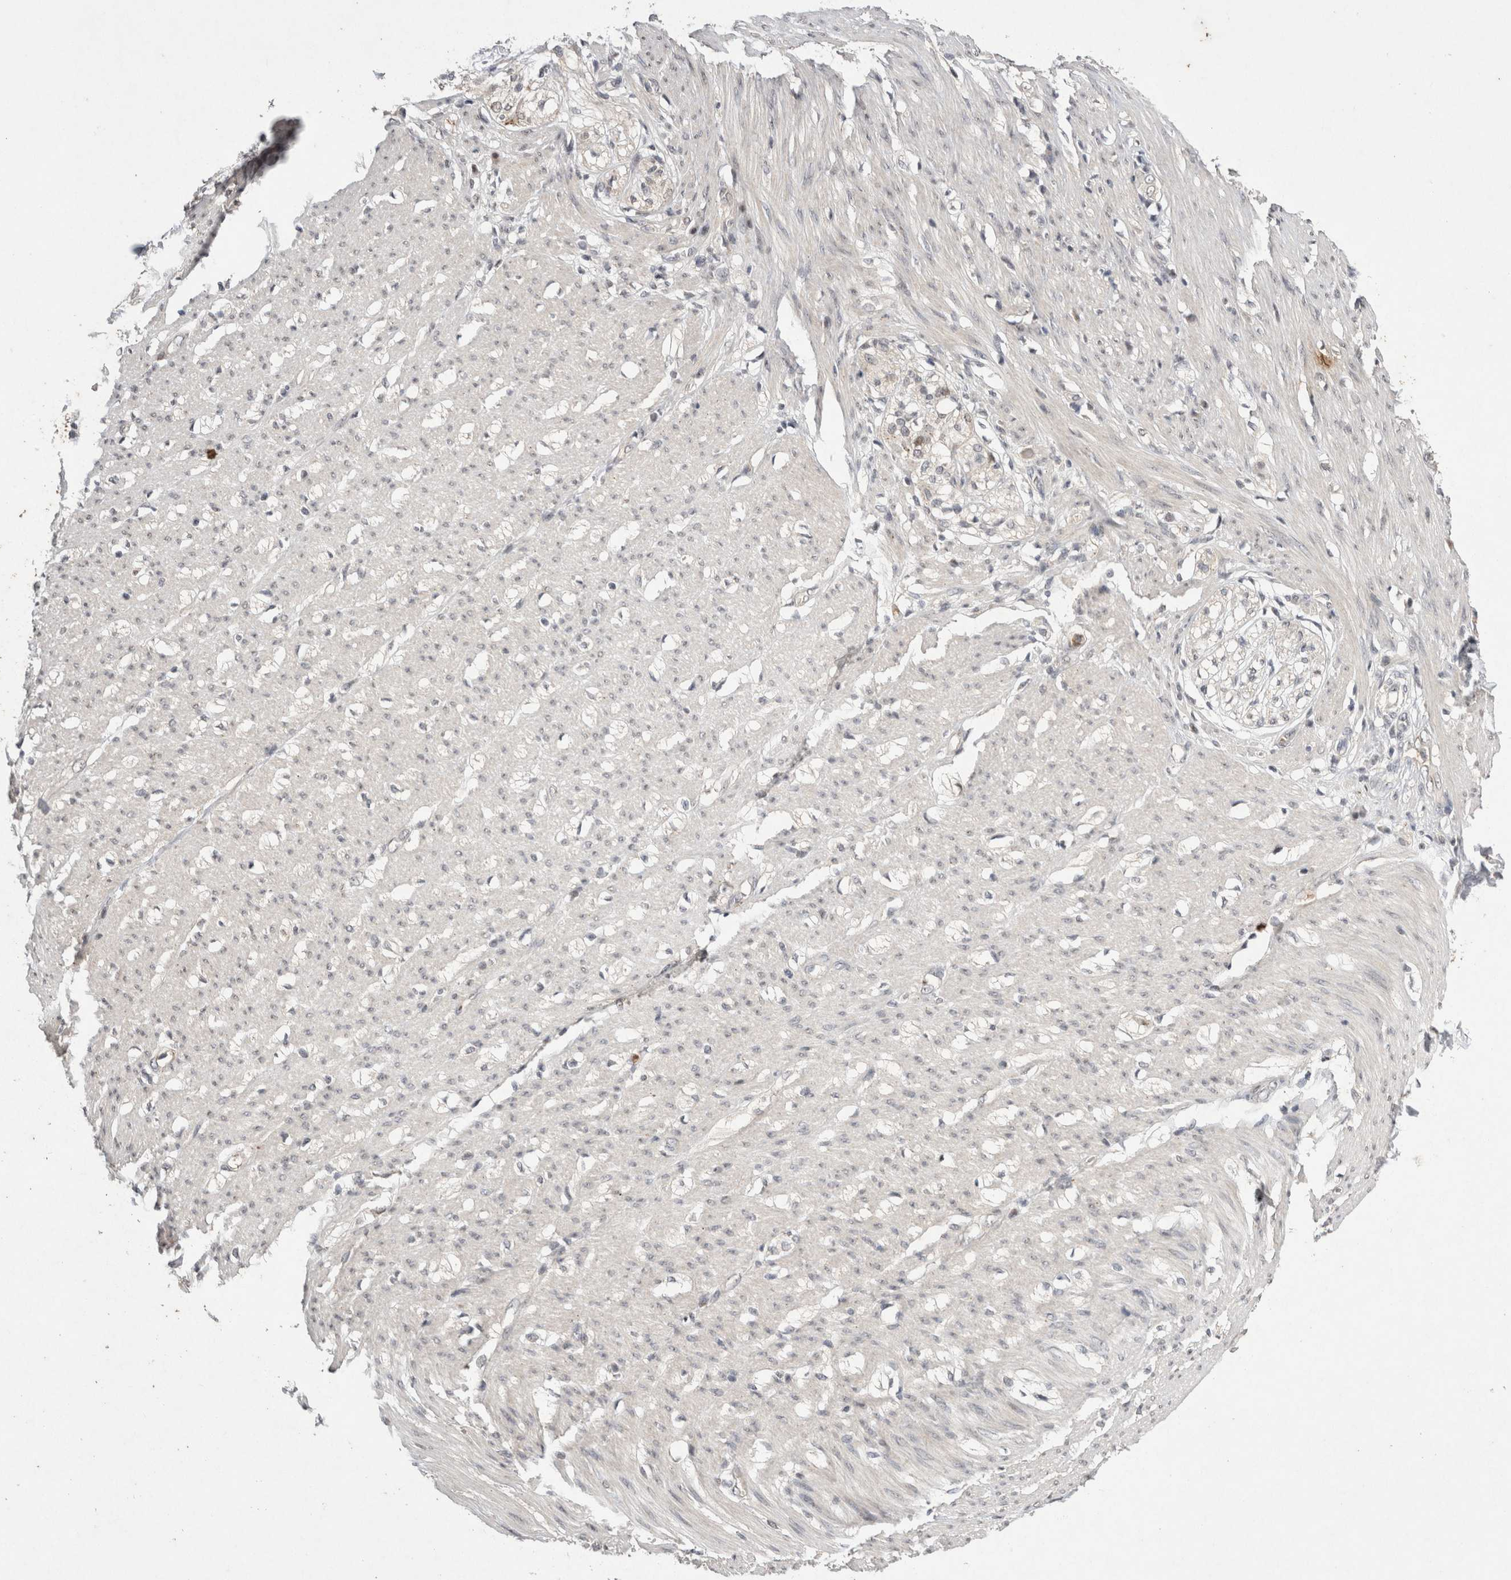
{"staining": {"intensity": "weak", "quantity": "25%-75%", "location": "nuclear"}, "tissue": "smooth muscle", "cell_type": "Smooth muscle cells", "image_type": "normal", "snomed": [{"axis": "morphology", "description": "Normal tissue, NOS"}, {"axis": "morphology", "description": "Adenocarcinoma, NOS"}, {"axis": "topography", "description": "Colon"}, {"axis": "topography", "description": "Peripheral nerve tissue"}], "caption": "DAB (3,3'-diaminobenzidine) immunohistochemical staining of unremarkable smooth muscle shows weak nuclear protein expression in about 25%-75% of smooth muscle cells.", "gene": "STK11", "patient": {"sex": "male", "age": 14}}